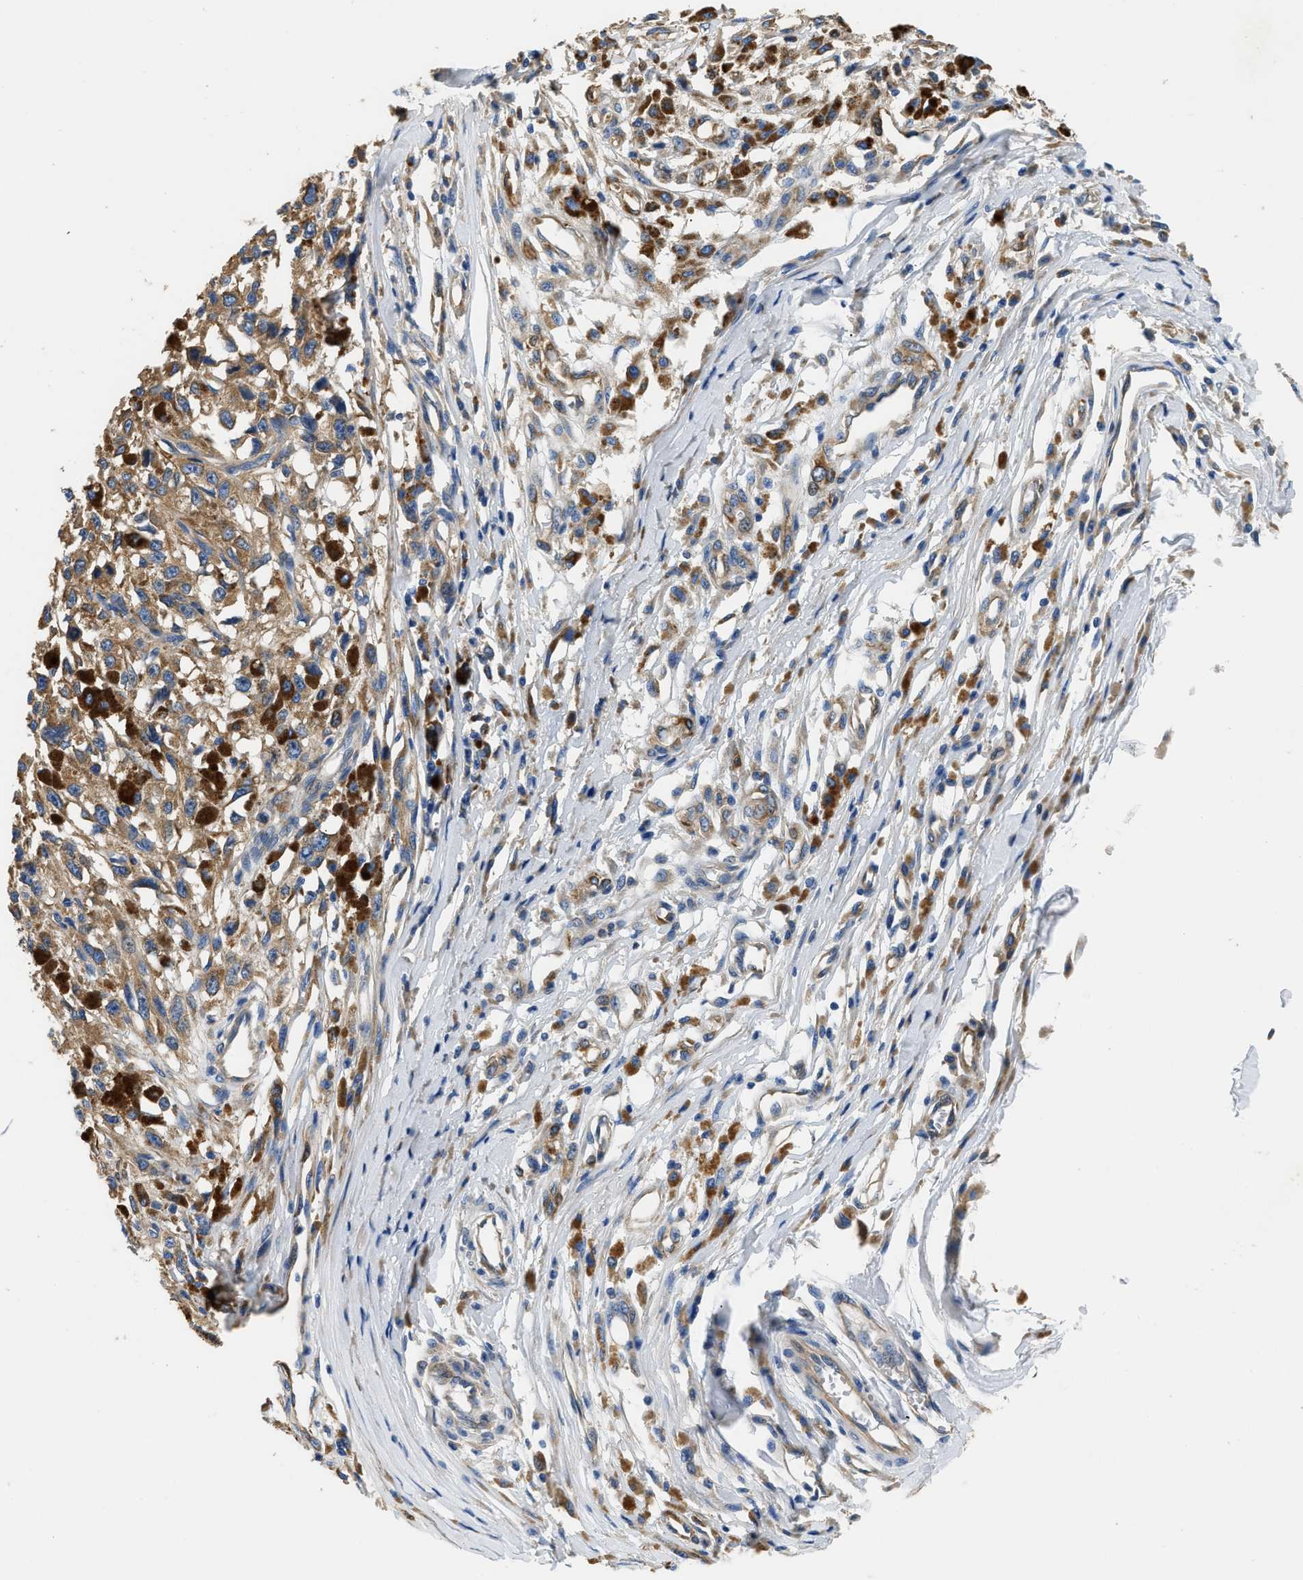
{"staining": {"intensity": "moderate", "quantity": ">75%", "location": "cytoplasmic/membranous"}, "tissue": "melanoma", "cell_type": "Tumor cells", "image_type": "cancer", "snomed": [{"axis": "morphology", "description": "Malignant melanoma, Metastatic site"}, {"axis": "topography", "description": "Lymph node"}], "caption": "Brown immunohistochemical staining in malignant melanoma (metastatic site) exhibits moderate cytoplasmic/membranous staining in about >75% of tumor cells.", "gene": "CSDE1", "patient": {"sex": "male", "age": 59}}